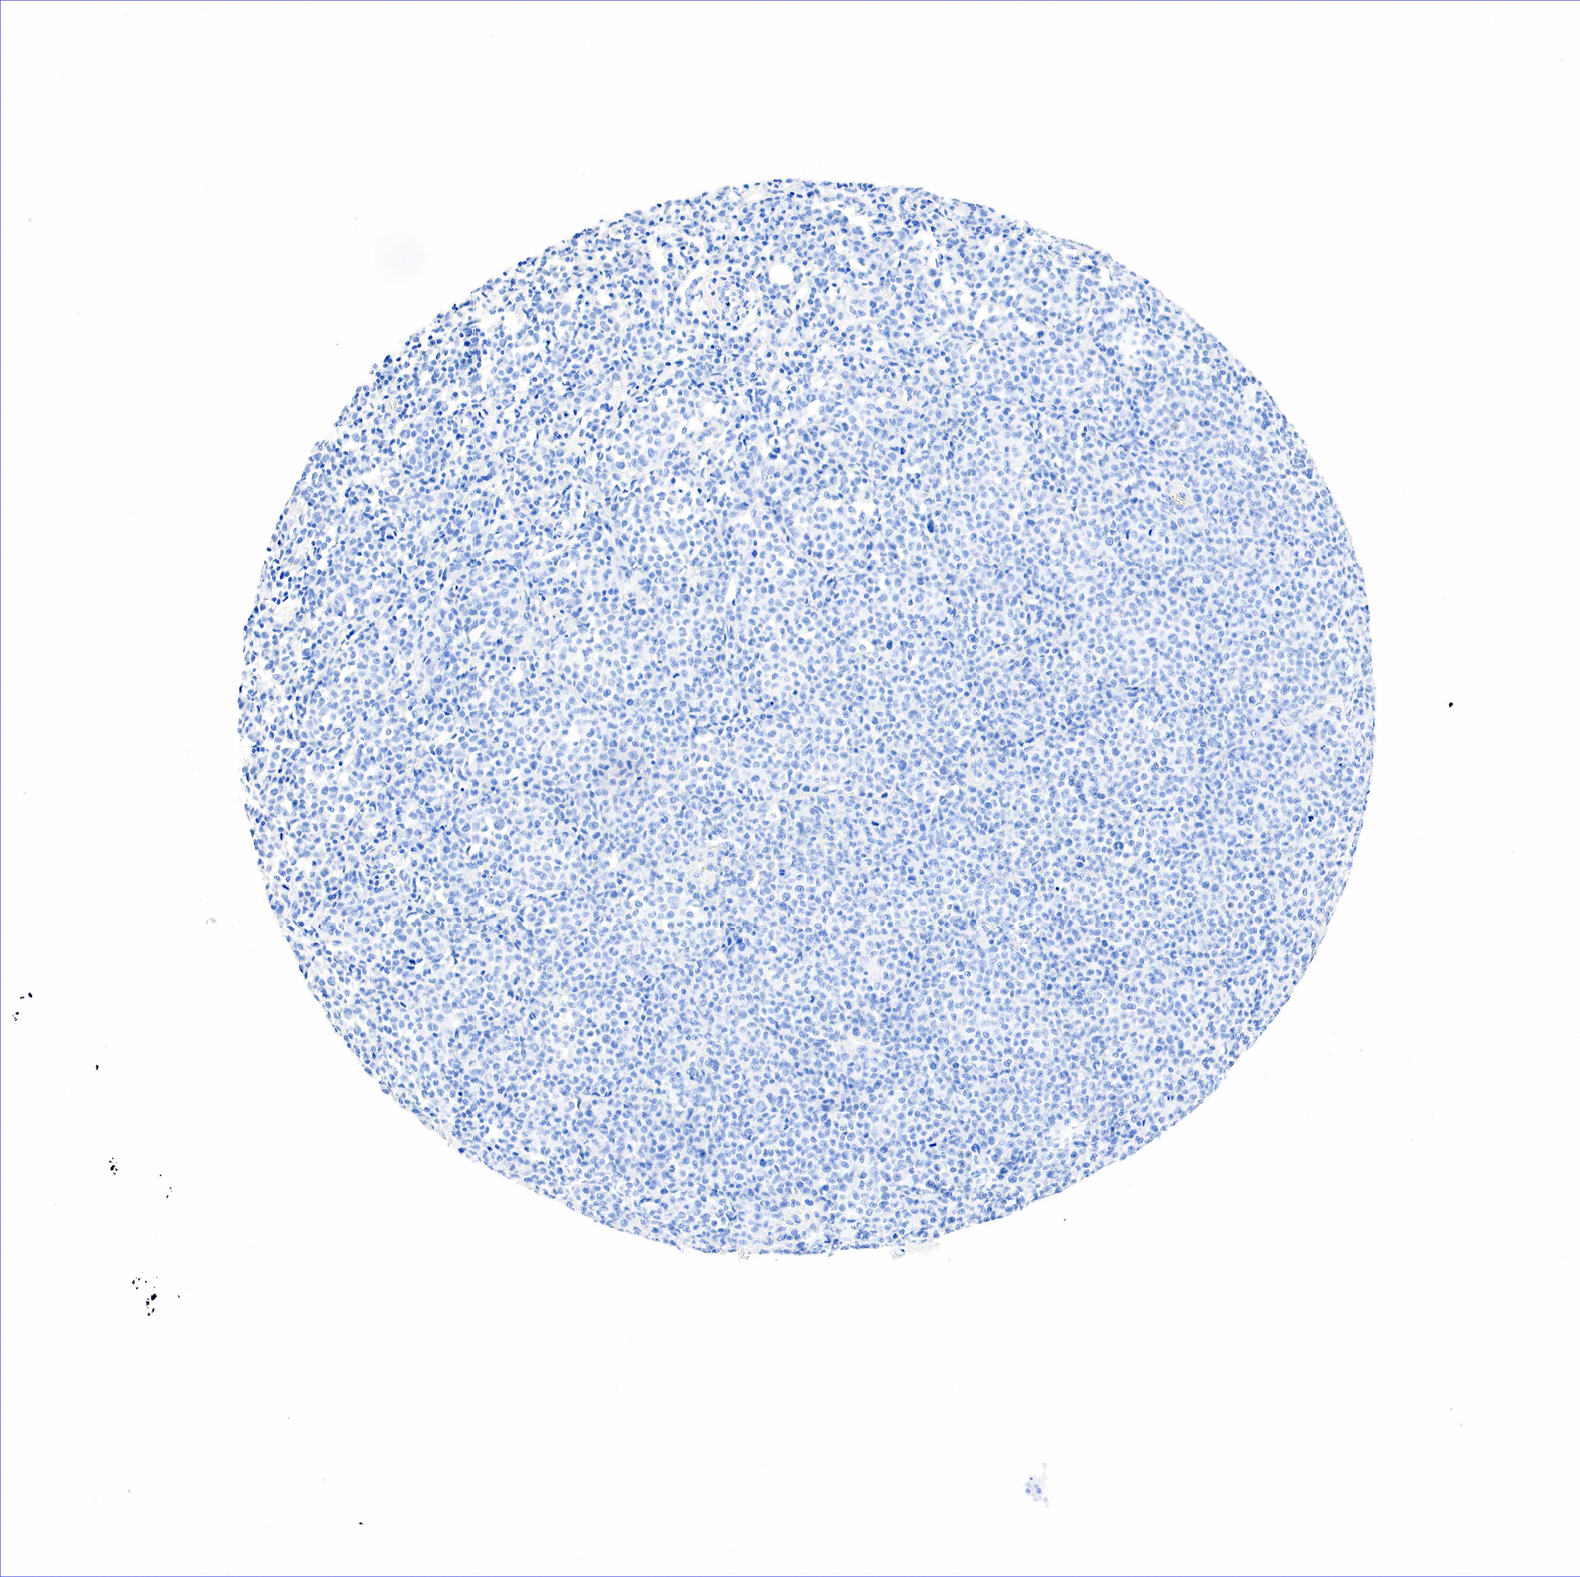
{"staining": {"intensity": "negative", "quantity": "none", "location": "none"}, "tissue": "melanoma", "cell_type": "Tumor cells", "image_type": "cancer", "snomed": [{"axis": "morphology", "description": "Malignant melanoma, Metastatic site"}, {"axis": "topography", "description": "Skin"}], "caption": "Tumor cells are negative for protein expression in human malignant melanoma (metastatic site).", "gene": "NKX2-1", "patient": {"sex": "male", "age": 32}}